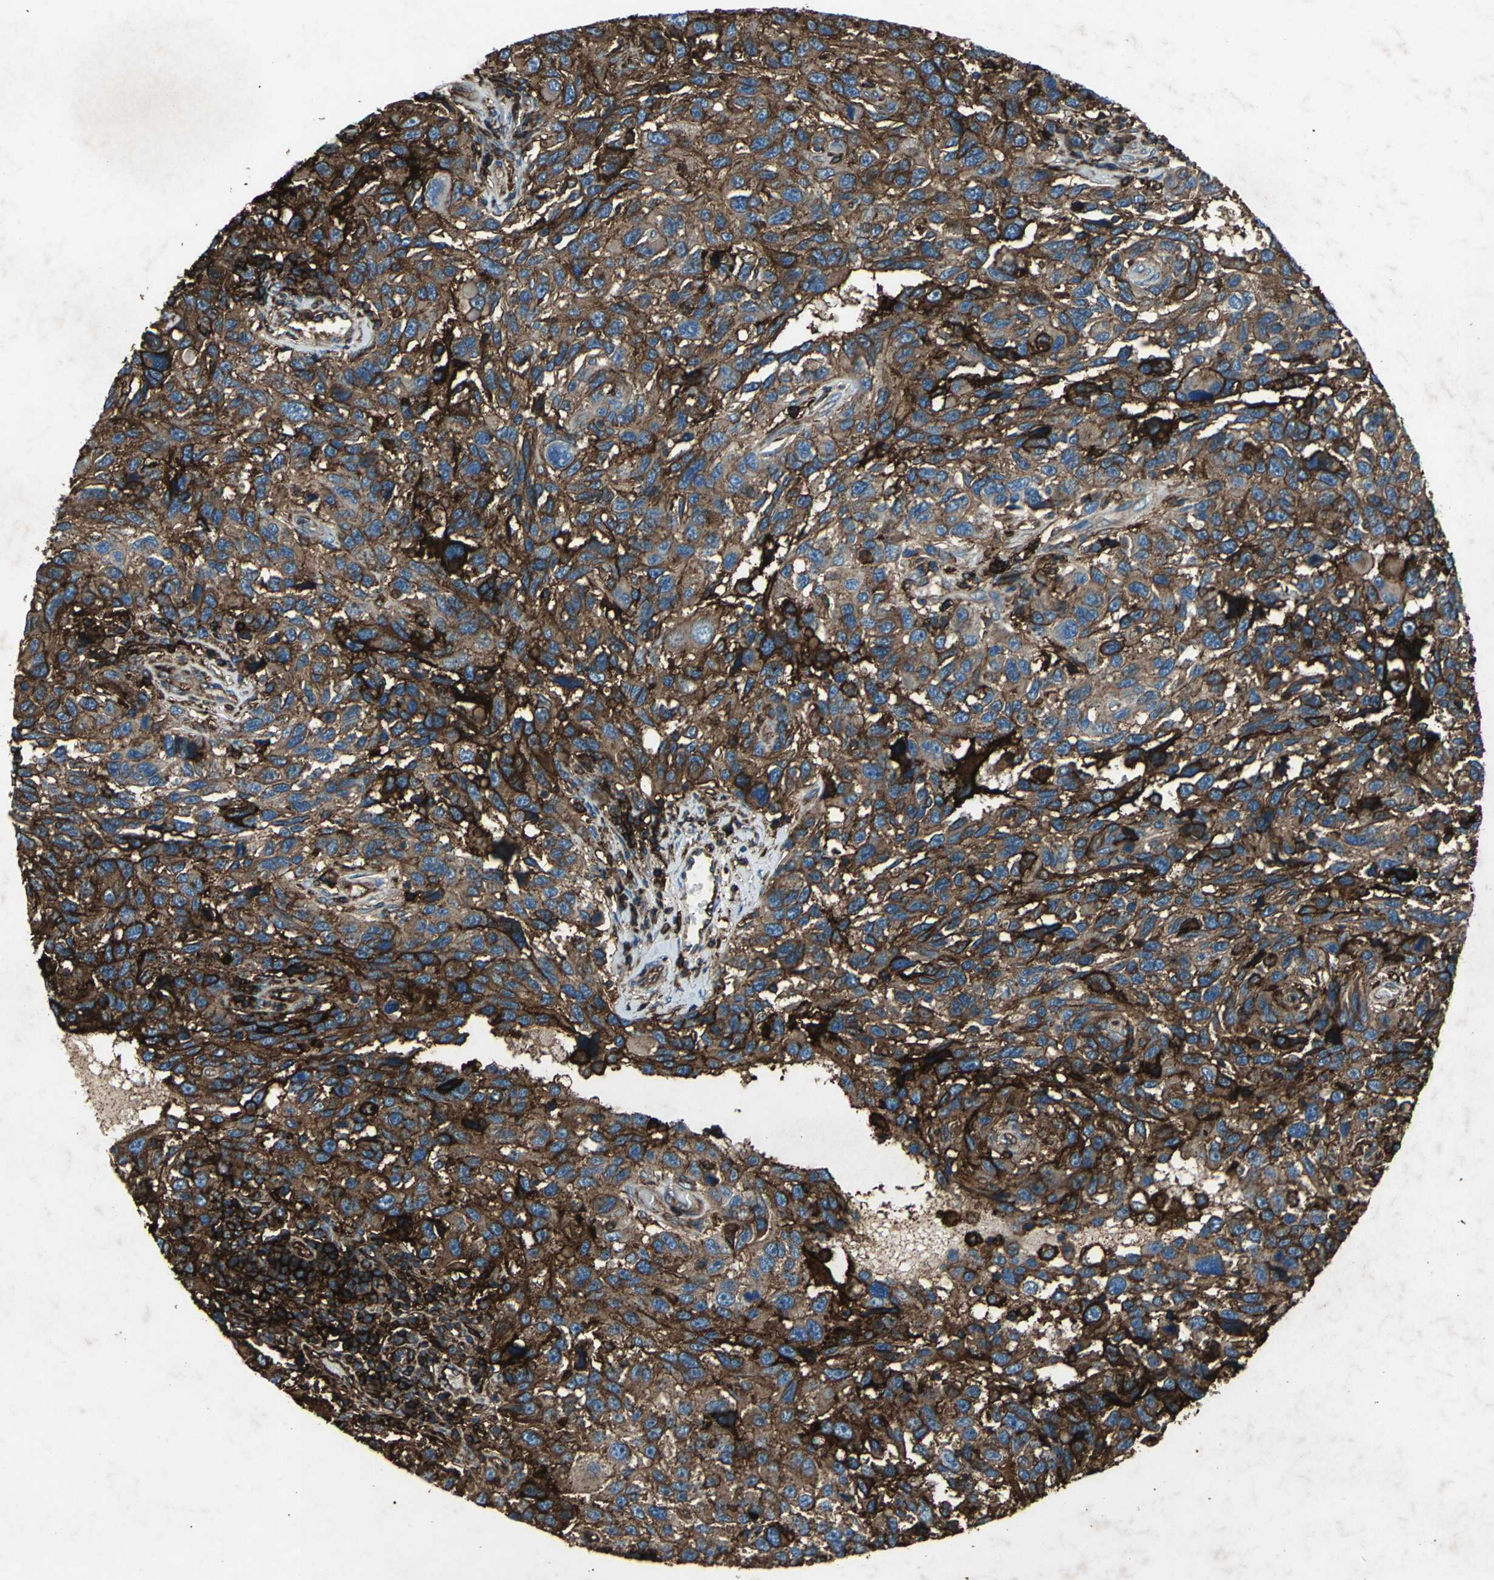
{"staining": {"intensity": "strong", "quantity": ">75%", "location": "cytoplasmic/membranous"}, "tissue": "melanoma", "cell_type": "Tumor cells", "image_type": "cancer", "snomed": [{"axis": "morphology", "description": "Malignant melanoma, NOS"}, {"axis": "topography", "description": "Skin"}], "caption": "Immunohistochemistry (IHC) micrograph of human malignant melanoma stained for a protein (brown), which displays high levels of strong cytoplasmic/membranous positivity in approximately >75% of tumor cells.", "gene": "CCR6", "patient": {"sex": "male", "age": 53}}